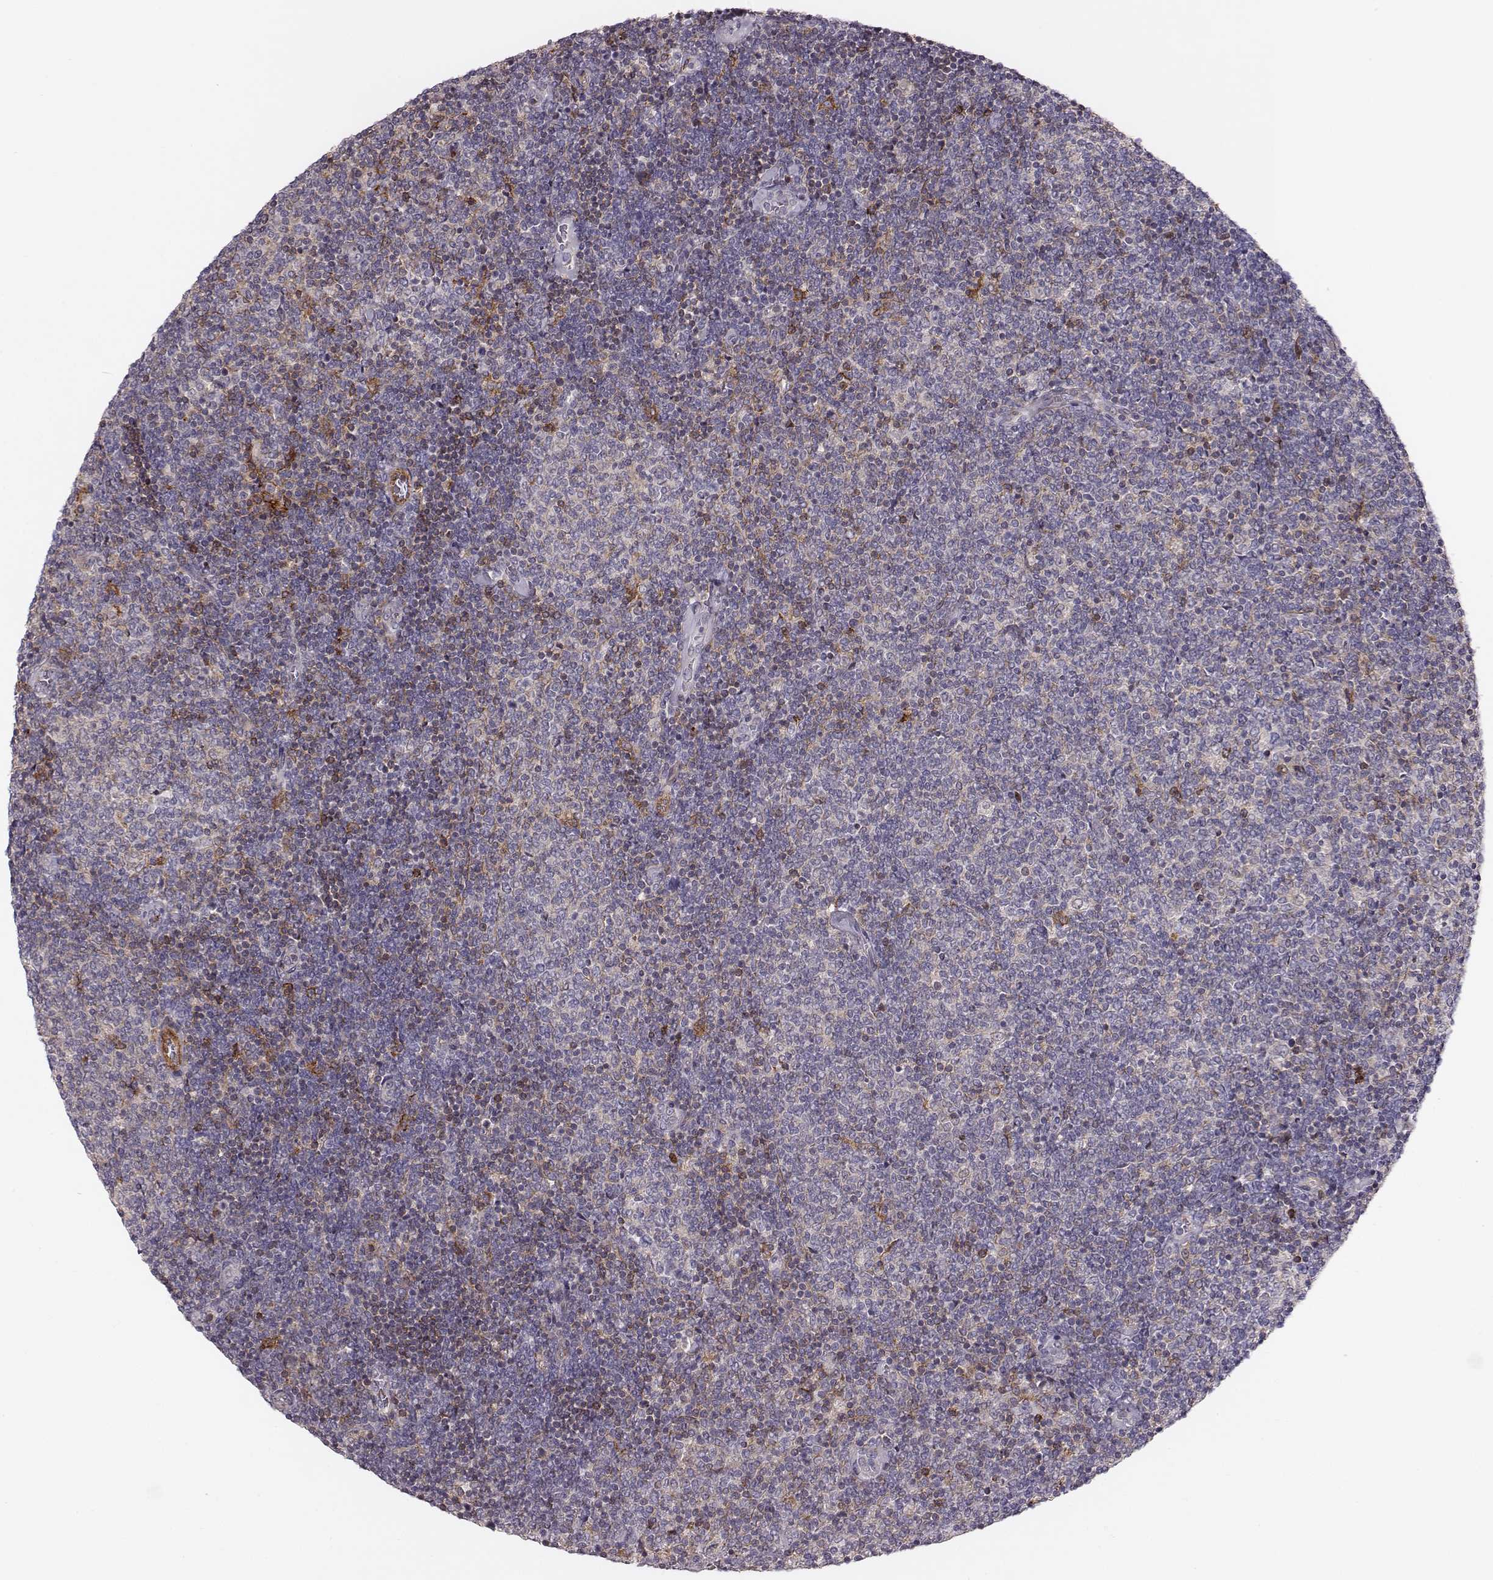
{"staining": {"intensity": "negative", "quantity": "none", "location": "none"}, "tissue": "lymphoma", "cell_type": "Tumor cells", "image_type": "cancer", "snomed": [{"axis": "morphology", "description": "Malignant lymphoma, non-Hodgkin's type, Low grade"}, {"axis": "topography", "description": "Lymph node"}], "caption": "The IHC image has no significant positivity in tumor cells of lymphoma tissue.", "gene": "ZYX", "patient": {"sex": "male", "age": 52}}